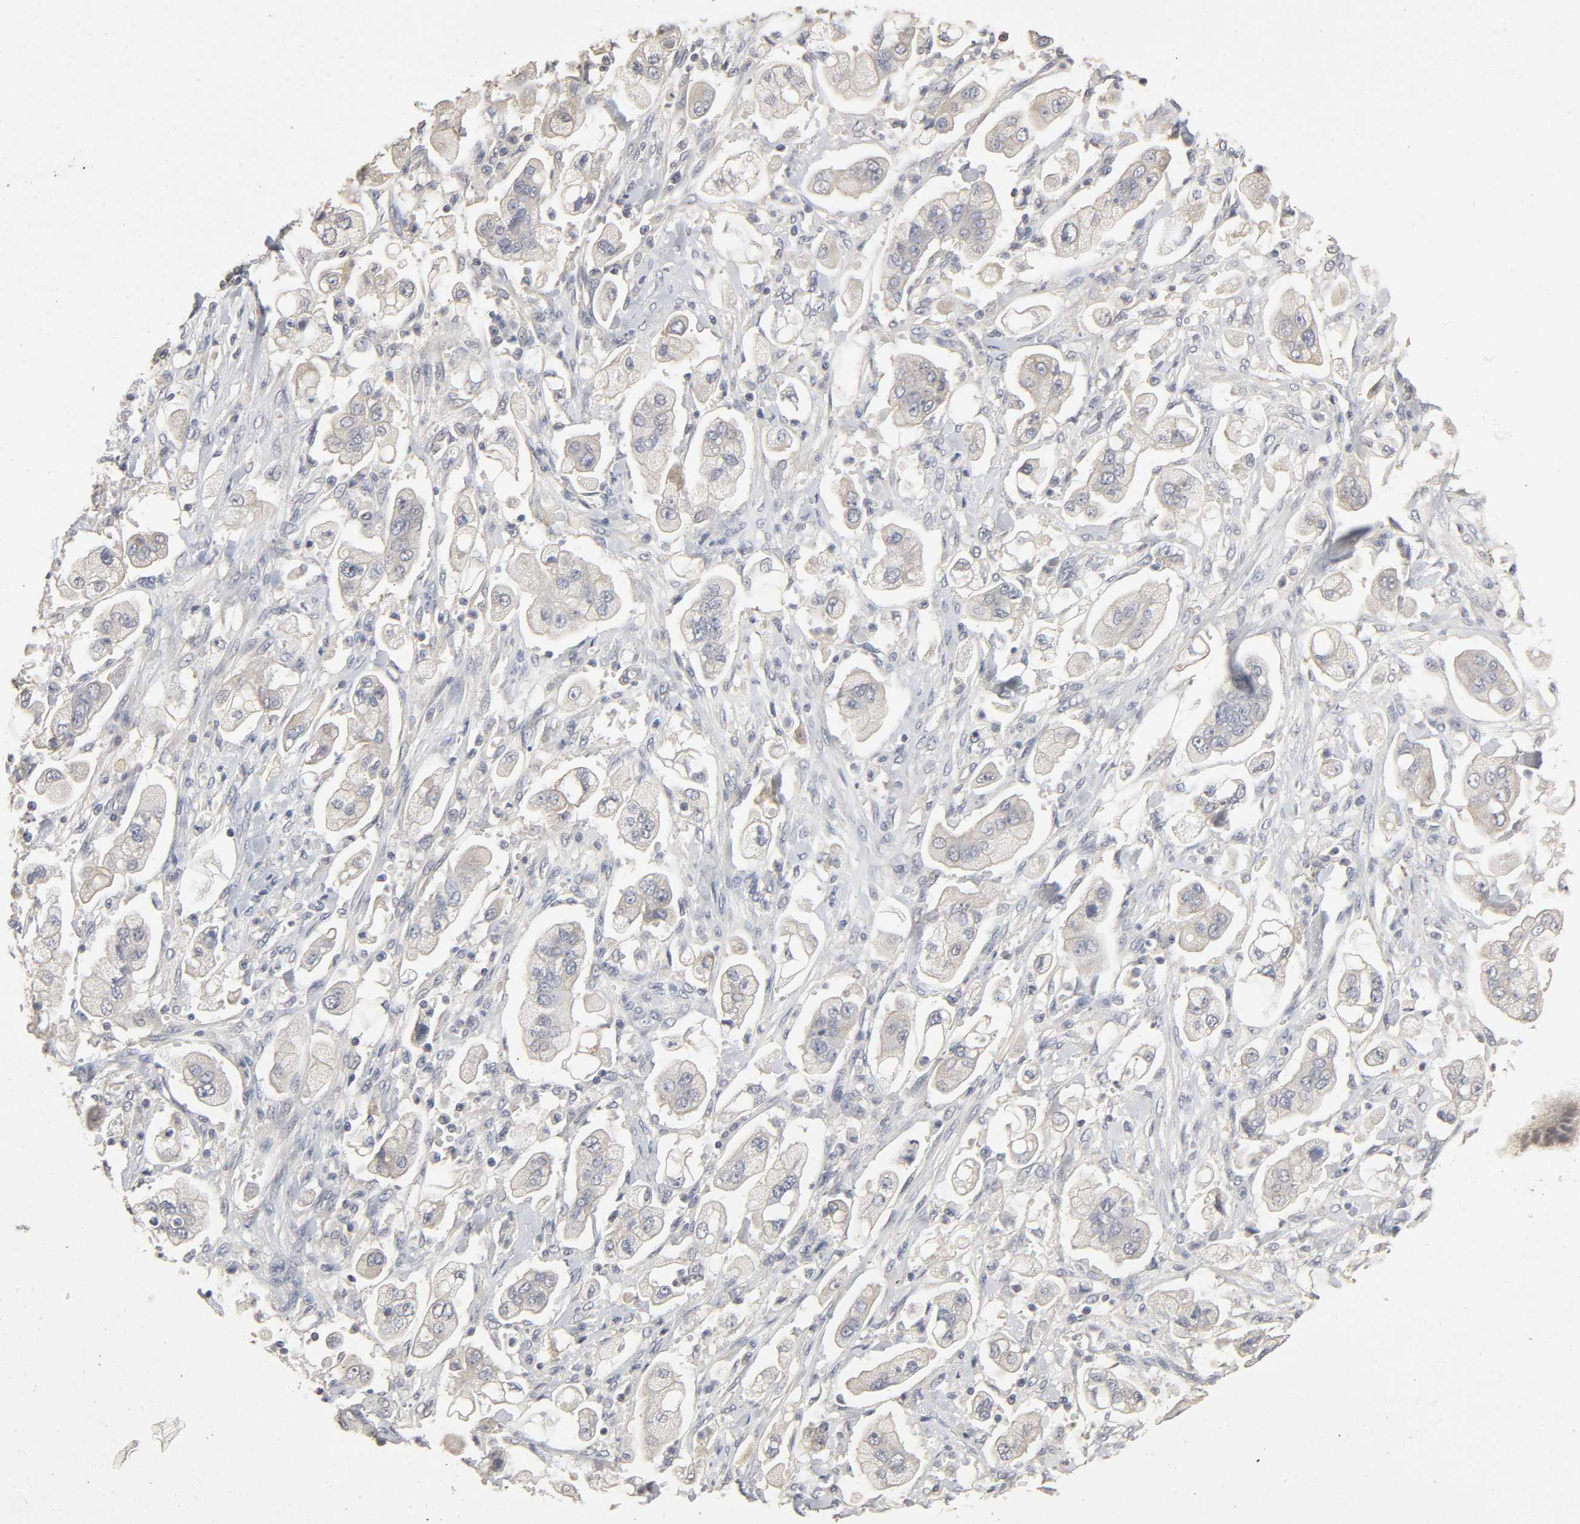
{"staining": {"intensity": "negative", "quantity": "none", "location": "none"}, "tissue": "stomach cancer", "cell_type": "Tumor cells", "image_type": "cancer", "snomed": [{"axis": "morphology", "description": "Adenocarcinoma, NOS"}, {"axis": "topography", "description": "Stomach"}], "caption": "A micrograph of stomach cancer stained for a protein shows no brown staining in tumor cells.", "gene": "SLC10A2", "patient": {"sex": "male", "age": 62}}